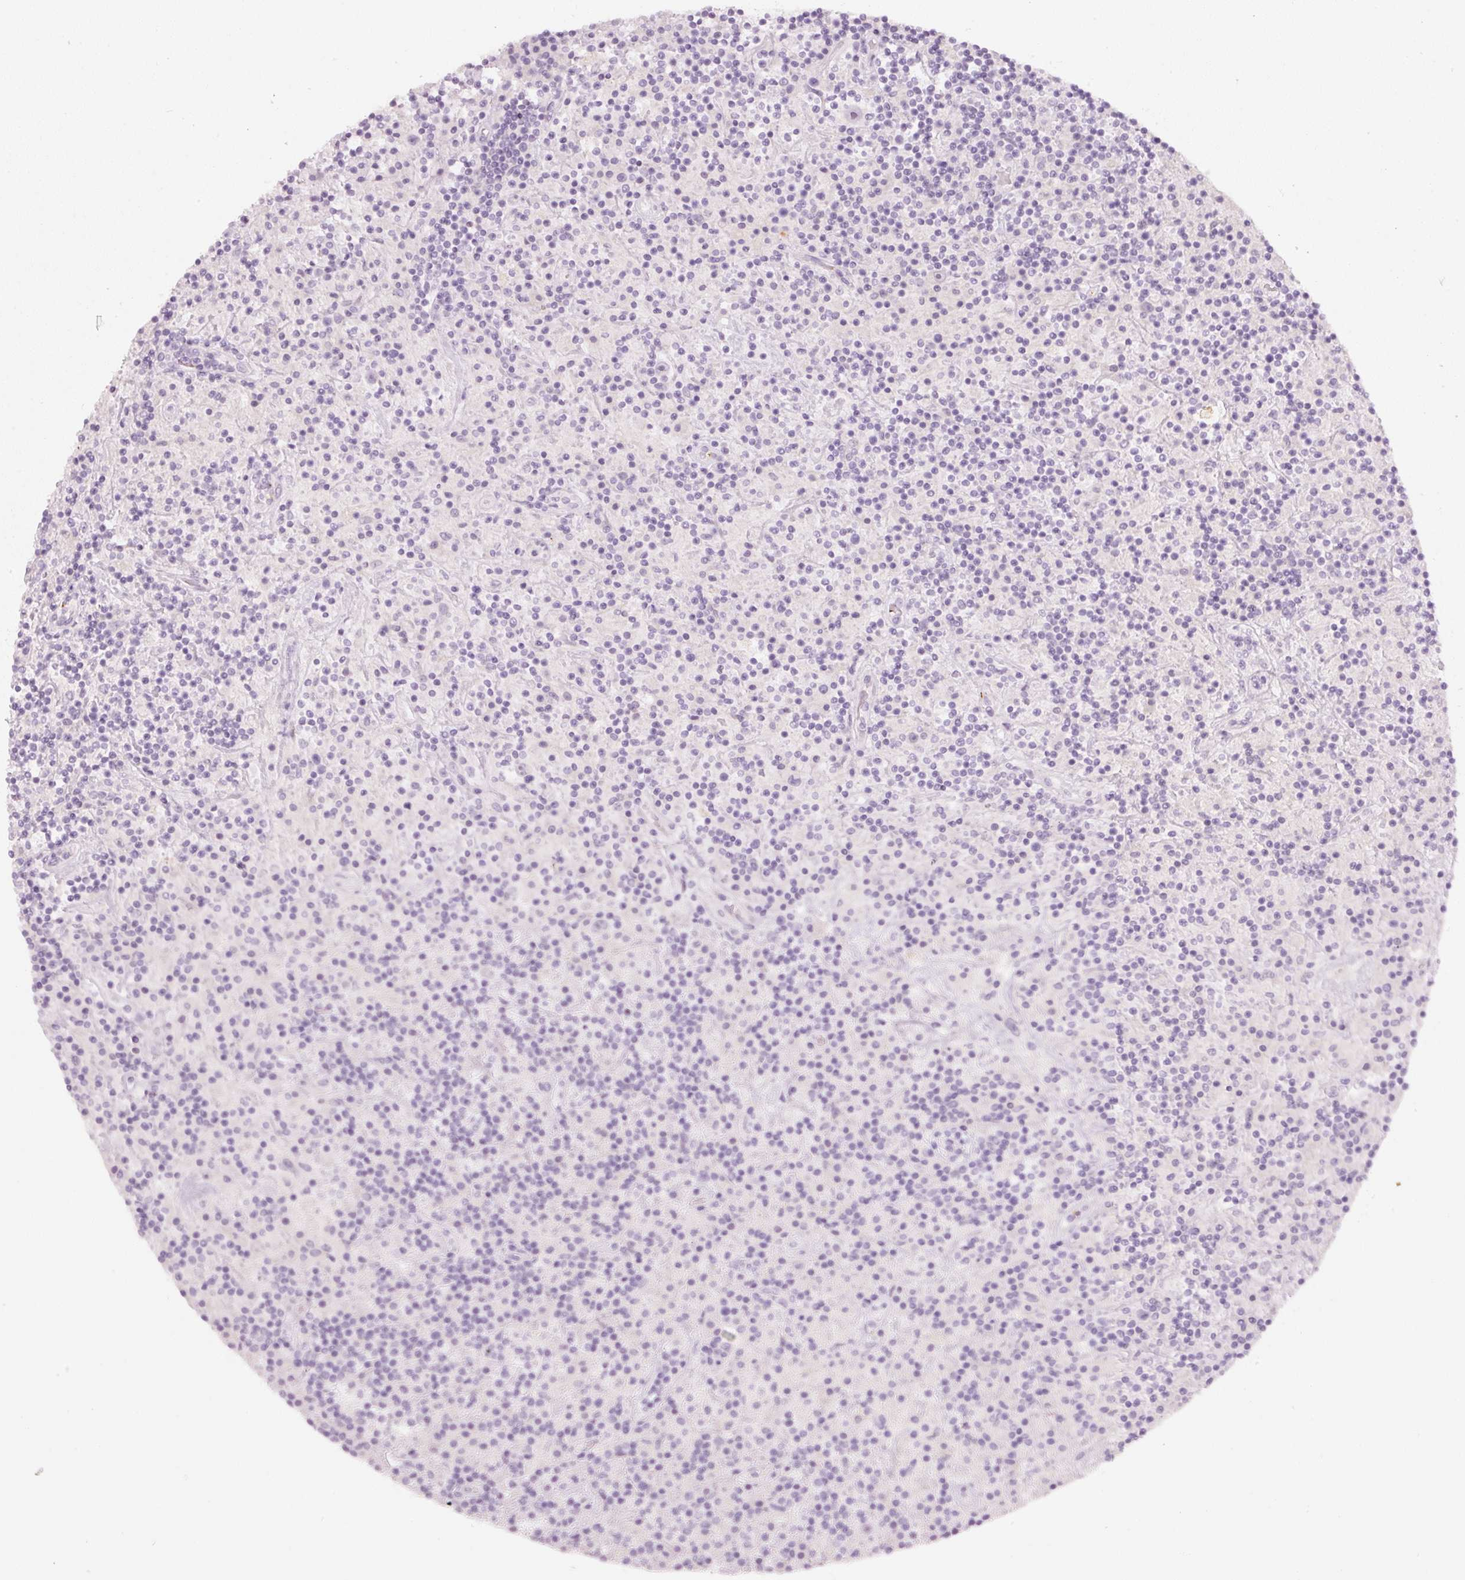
{"staining": {"intensity": "negative", "quantity": "none", "location": "none"}, "tissue": "lymphoma", "cell_type": "Tumor cells", "image_type": "cancer", "snomed": [{"axis": "morphology", "description": "Hodgkin's disease, NOS"}, {"axis": "topography", "description": "Lymph node"}], "caption": "High power microscopy histopathology image of an immunohistochemistry (IHC) micrograph of Hodgkin's disease, revealing no significant positivity in tumor cells. (DAB (3,3'-diaminobenzidine) immunohistochemistry (IHC) visualized using brightfield microscopy, high magnification).", "gene": "LECT2", "patient": {"sex": "male", "age": 70}}